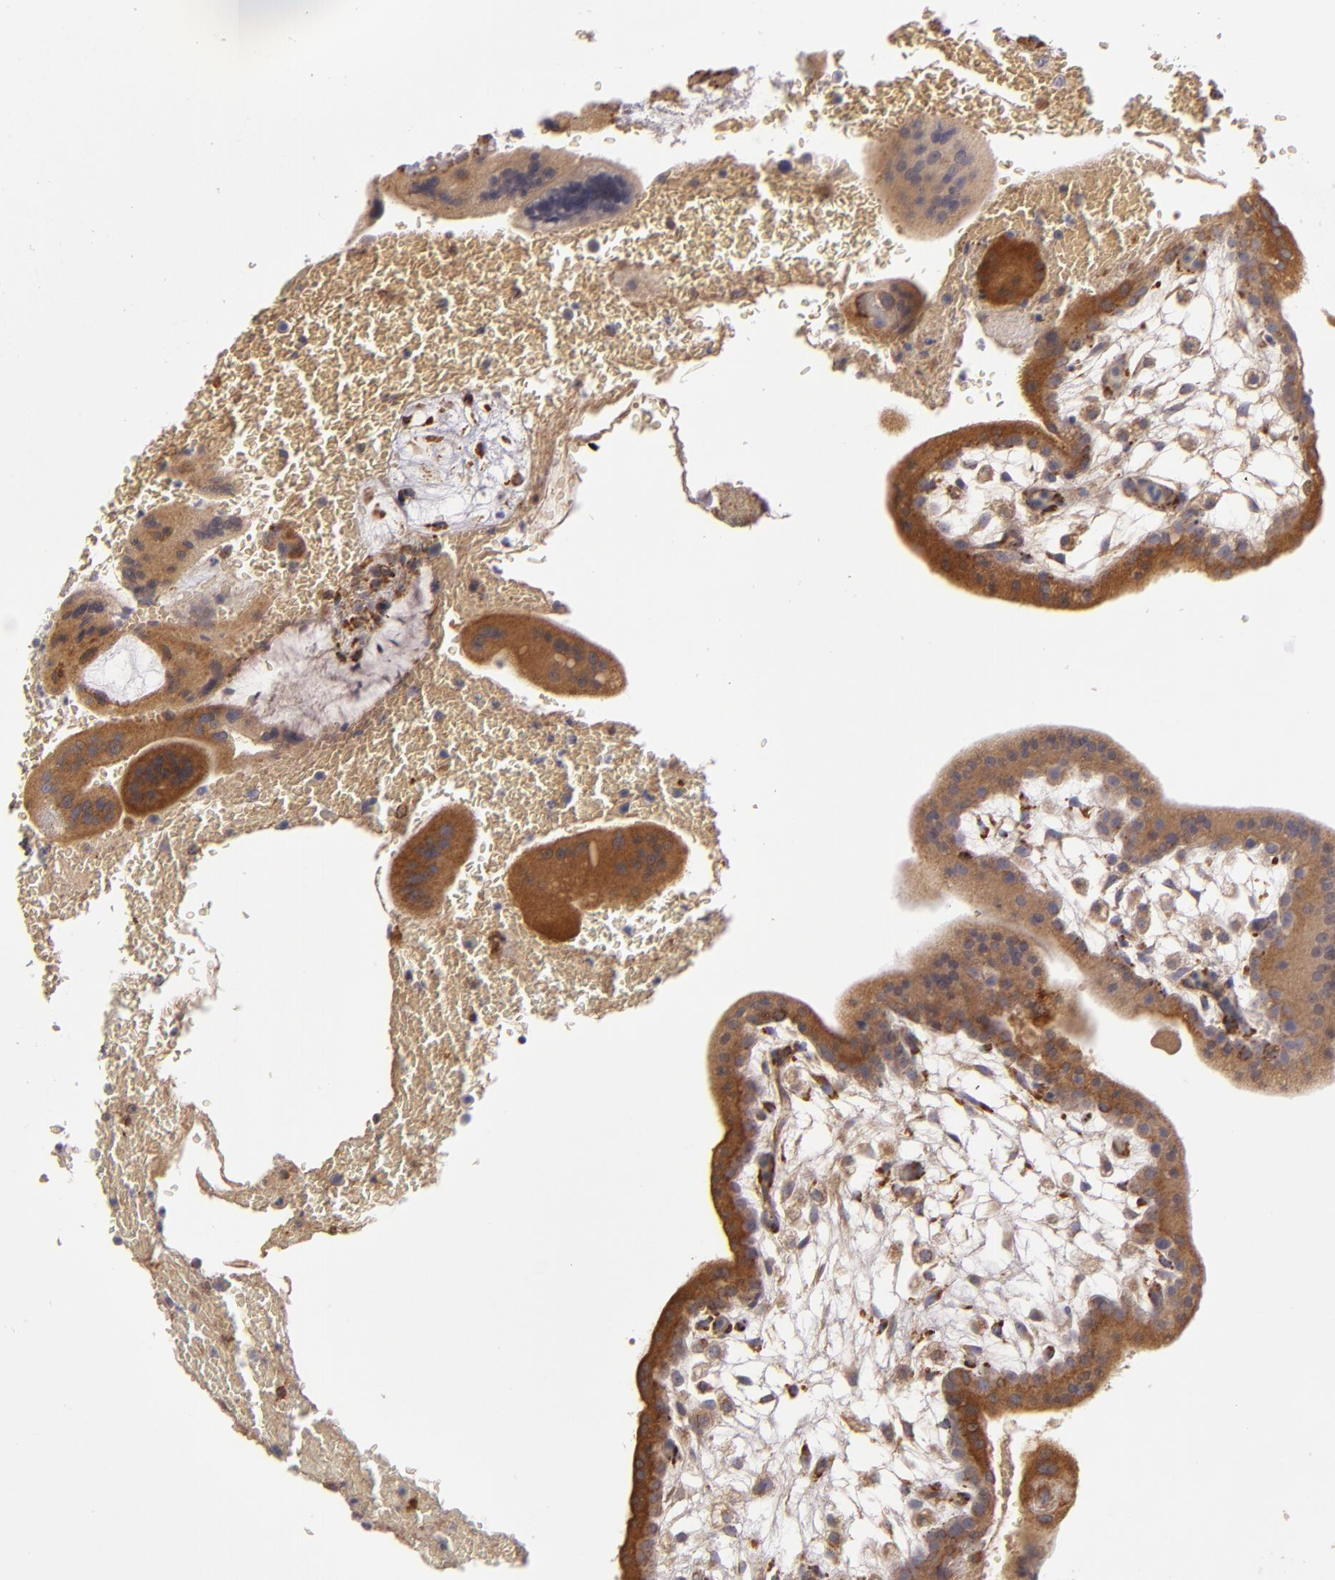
{"staining": {"intensity": "strong", "quantity": ">75%", "location": "cytoplasmic/membranous"}, "tissue": "placenta", "cell_type": "Trophoblastic cells", "image_type": "normal", "snomed": [{"axis": "morphology", "description": "Normal tissue, NOS"}, {"axis": "topography", "description": "Placenta"}], "caption": "This histopathology image displays immunohistochemistry staining of normal human placenta, with high strong cytoplasmic/membranous staining in approximately >75% of trophoblastic cells.", "gene": "CFB", "patient": {"sex": "female", "age": 35}}